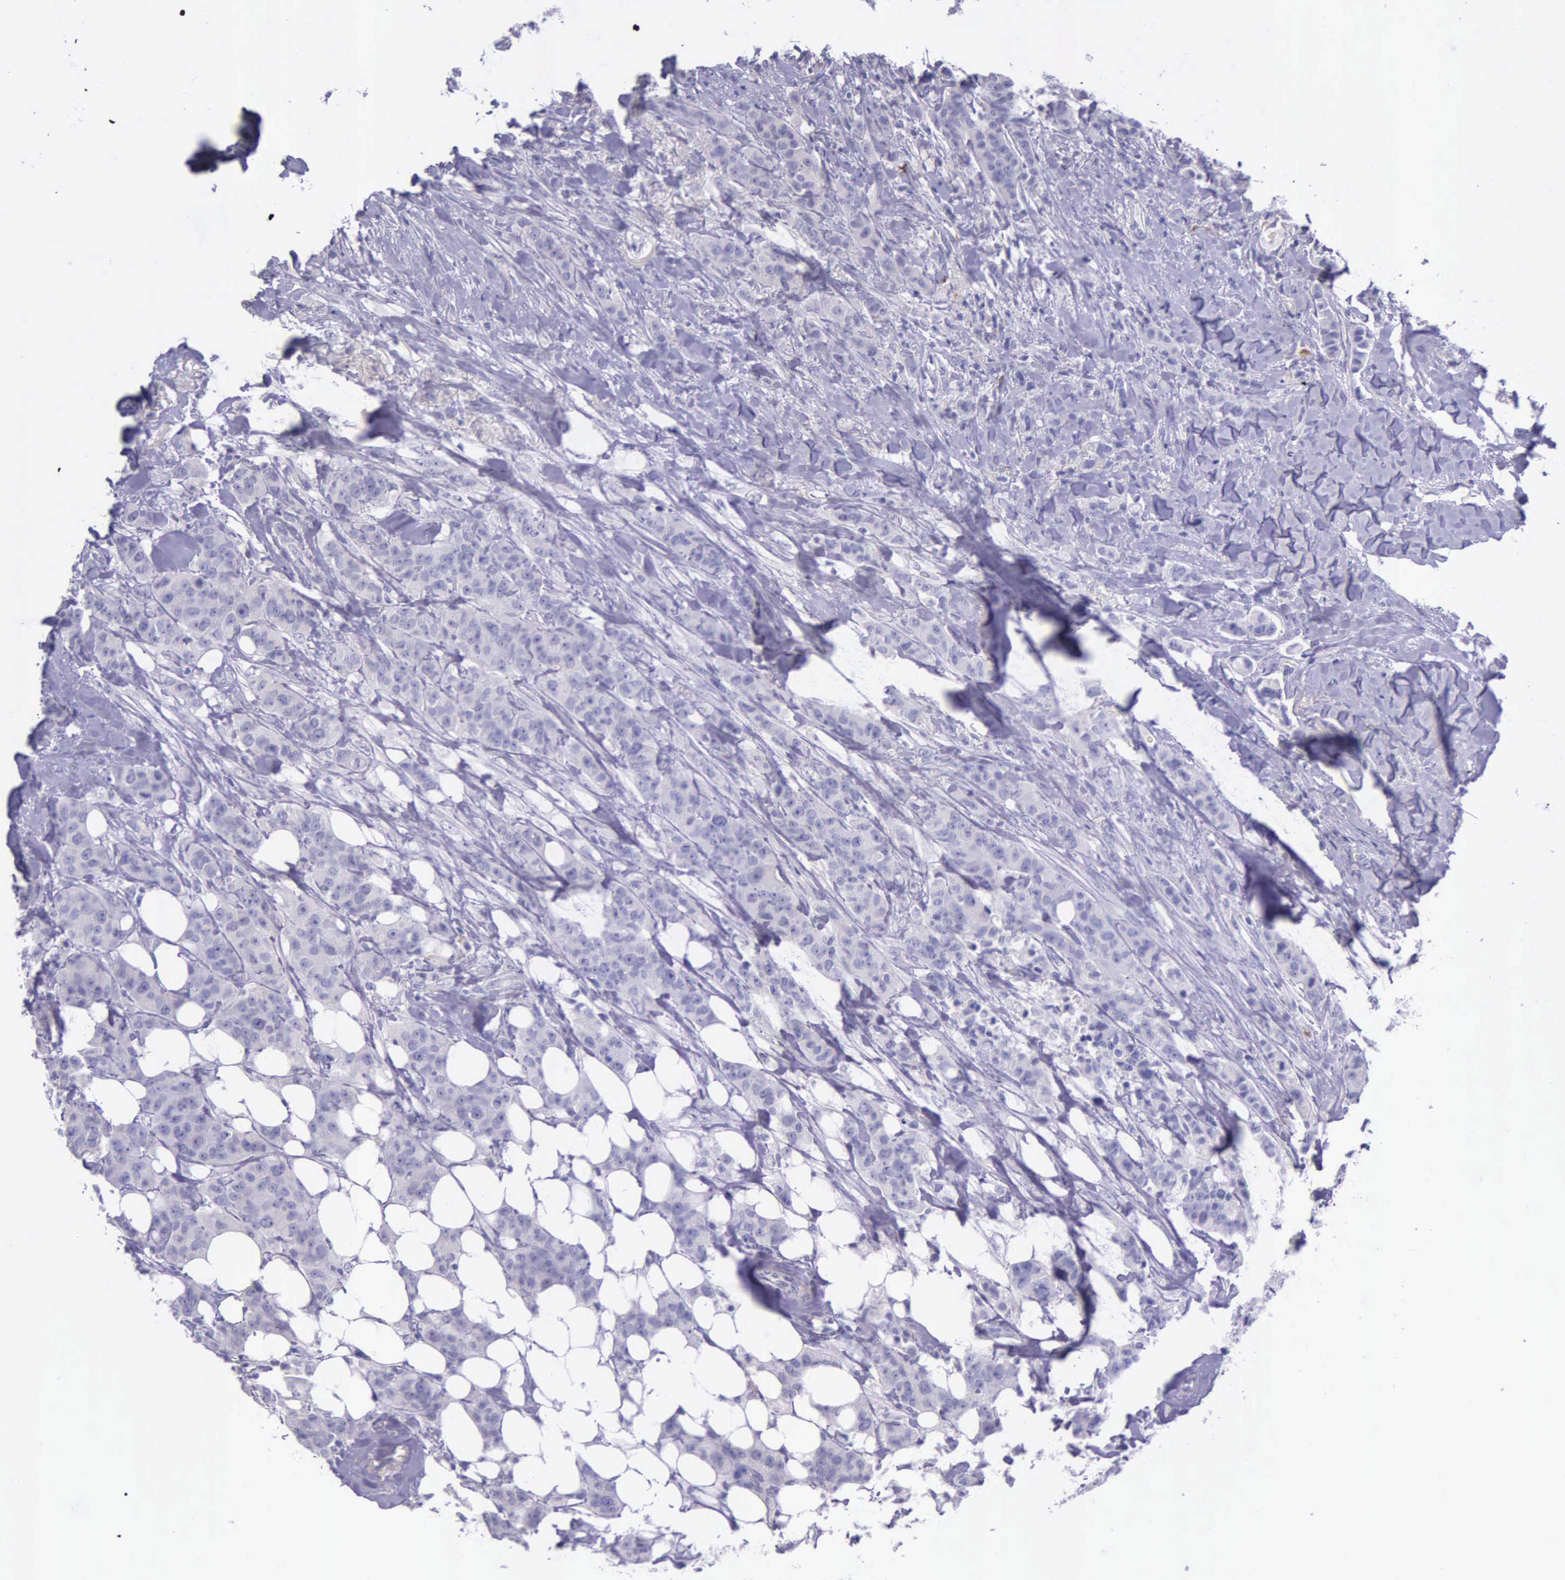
{"staining": {"intensity": "negative", "quantity": "none", "location": "none"}, "tissue": "breast cancer", "cell_type": "Tumor cells", "image_type": "cancer", "snomed": [{"axis": "morphology", "description": "Duct carcinoma"}, {"axis": "topography", "description": "Breast"}], "caption": "Immunohistochemistry (IHC) of human infiltrating ductal carcinoma (breast) shows no staining in tumor cells. (DAB immunohistochemistry (IHC), high magnification).", "gene": "THSD7A", "patient": {"sex": "female", "age": 40}}